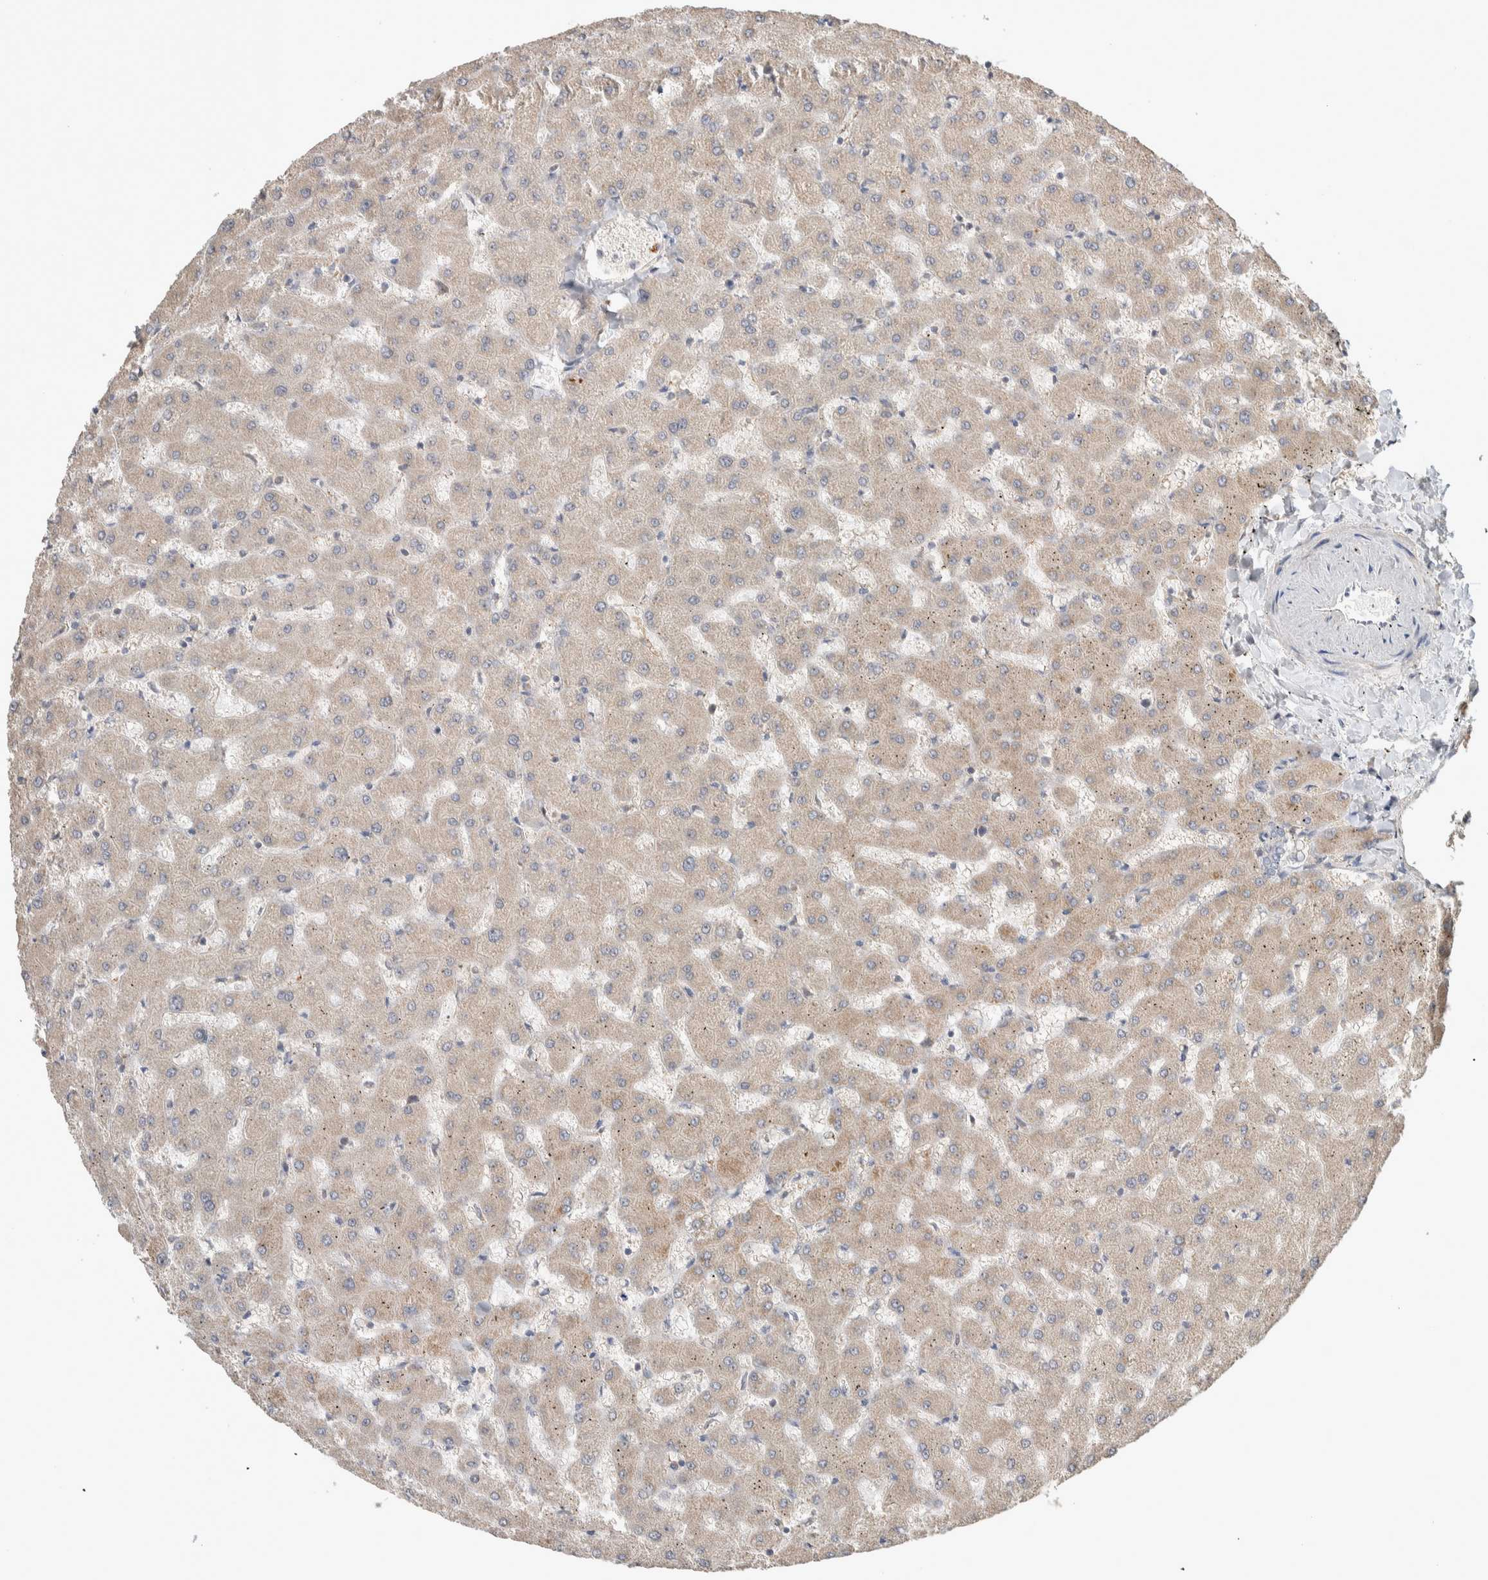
{"staining": {"intensity": "negative", "quantity": "none", "location": "none"}, "tissue": "liver", "cell_type": "Cholangiocytes", "image_type": "normal", "snomed": [{"axis": "morphology", "description": "Normal tissue, NOS"}, {"axis": "topography", "description": "Liver"}], "caption": "DAB immunohistochemical staining of unremarkable human liver displays no significant staining in cholangiocytes.", "gene": "DEPTOR", "patient": {"sex": "female", "age": 63}}